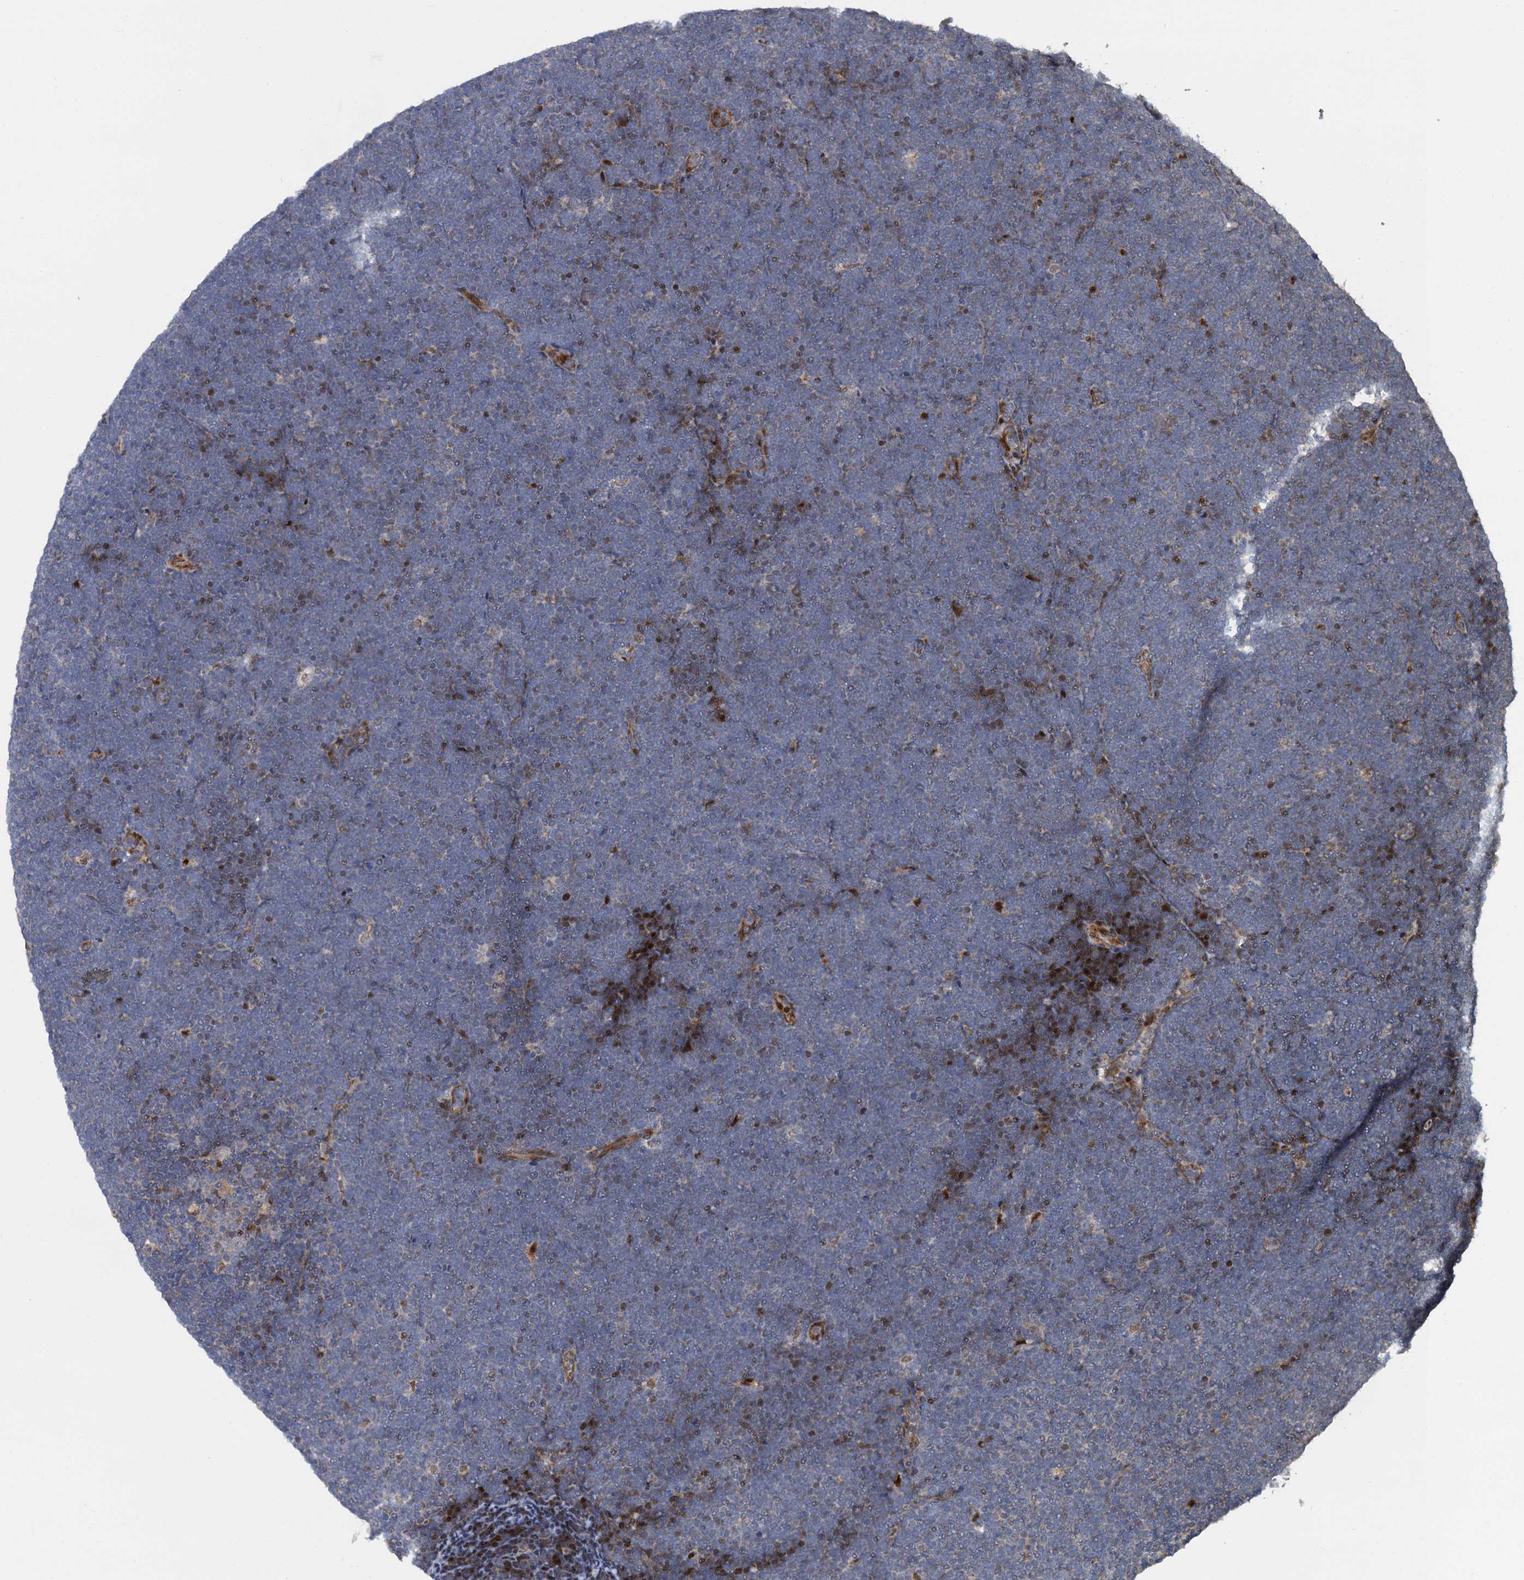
{"staining": {"intensity": "negative", "quantity": "none", "location": "none"}, "tissue": "lymphoma", "cell_type": "Tumor cells", "image_type": "cancer", "snomed": [{"axis": "morphology", "description": "Malignant lymphoma, non-Hodgkin's type, High grade"}, {"axis": "topography", "description": "Lymph node"}], "caption": "DAB immunohistochemical staining of high-grade malignant lymphoma, non-Hodgkin's type shows no significant positivity in tumor cells. The staining was performed using DAB (3,3'-diaminobenzidine) to visualize the protein expression in brown, while the nuclei were stained in blue with hematoxylin (Magnification: 20x).", "gene": "ATOSA", "patient": {"sex": "male", "age": 13}}